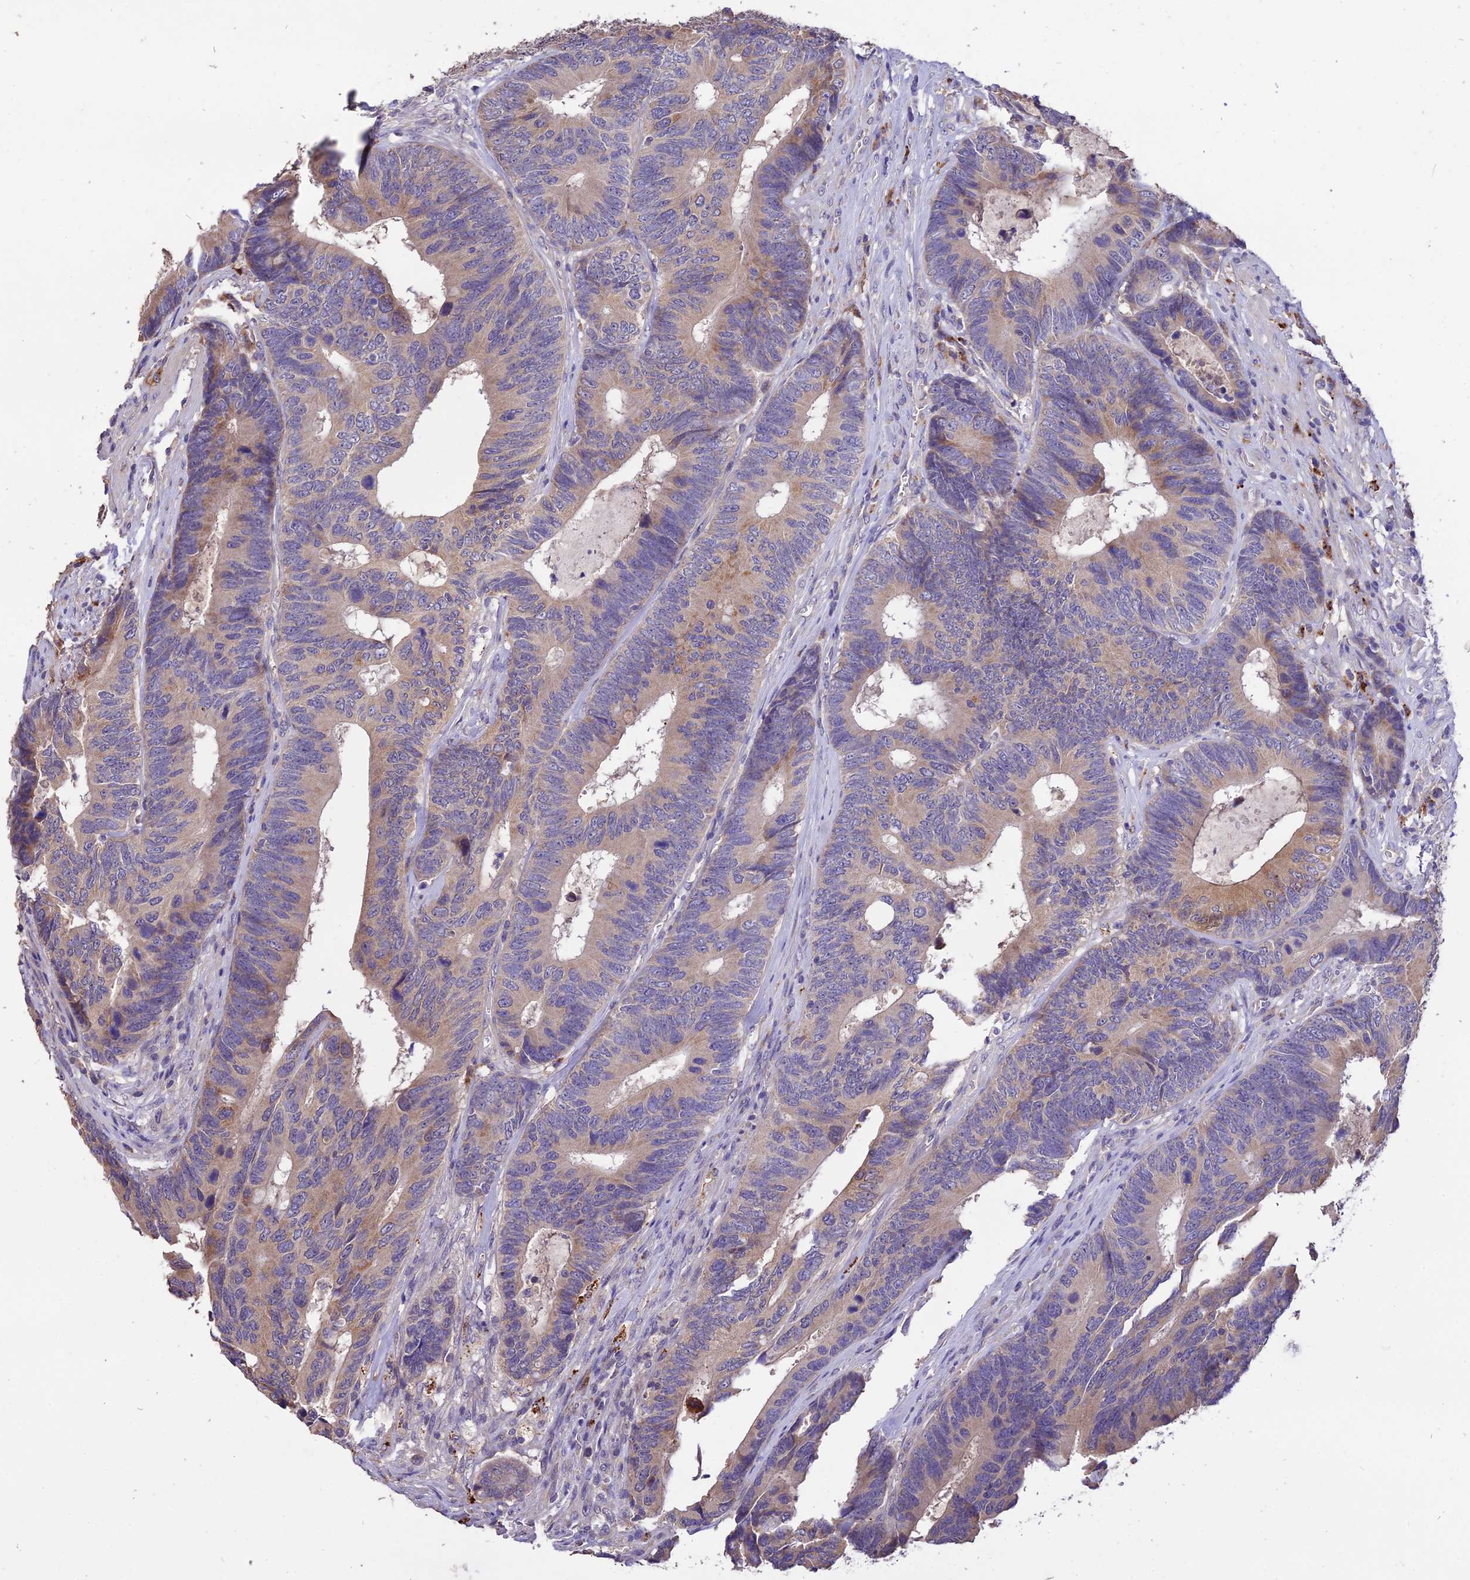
{"staining": {"intensity": "weak", "quantity": "25%-75%", "location": "cytoplasmic/membranous"}, "tissue": "colorectal cancer", "cell_type": "Tumor cells", "image_type": "cancer", "snomed": [{"axis": "morphology", "description": "Adenocarcinoma, NOS"}, {"axis": "topography", "description": "Colon"}], "caption": "A histopathology image showing weak cytoplasmic/membranous expression in about 25%-75% of tumor cells in colorectal adenocarcinoma, as visualized by brown immunohistochemical staining.", "gene": "SDHD", "patient": {"sex": "male", "age": 87}}